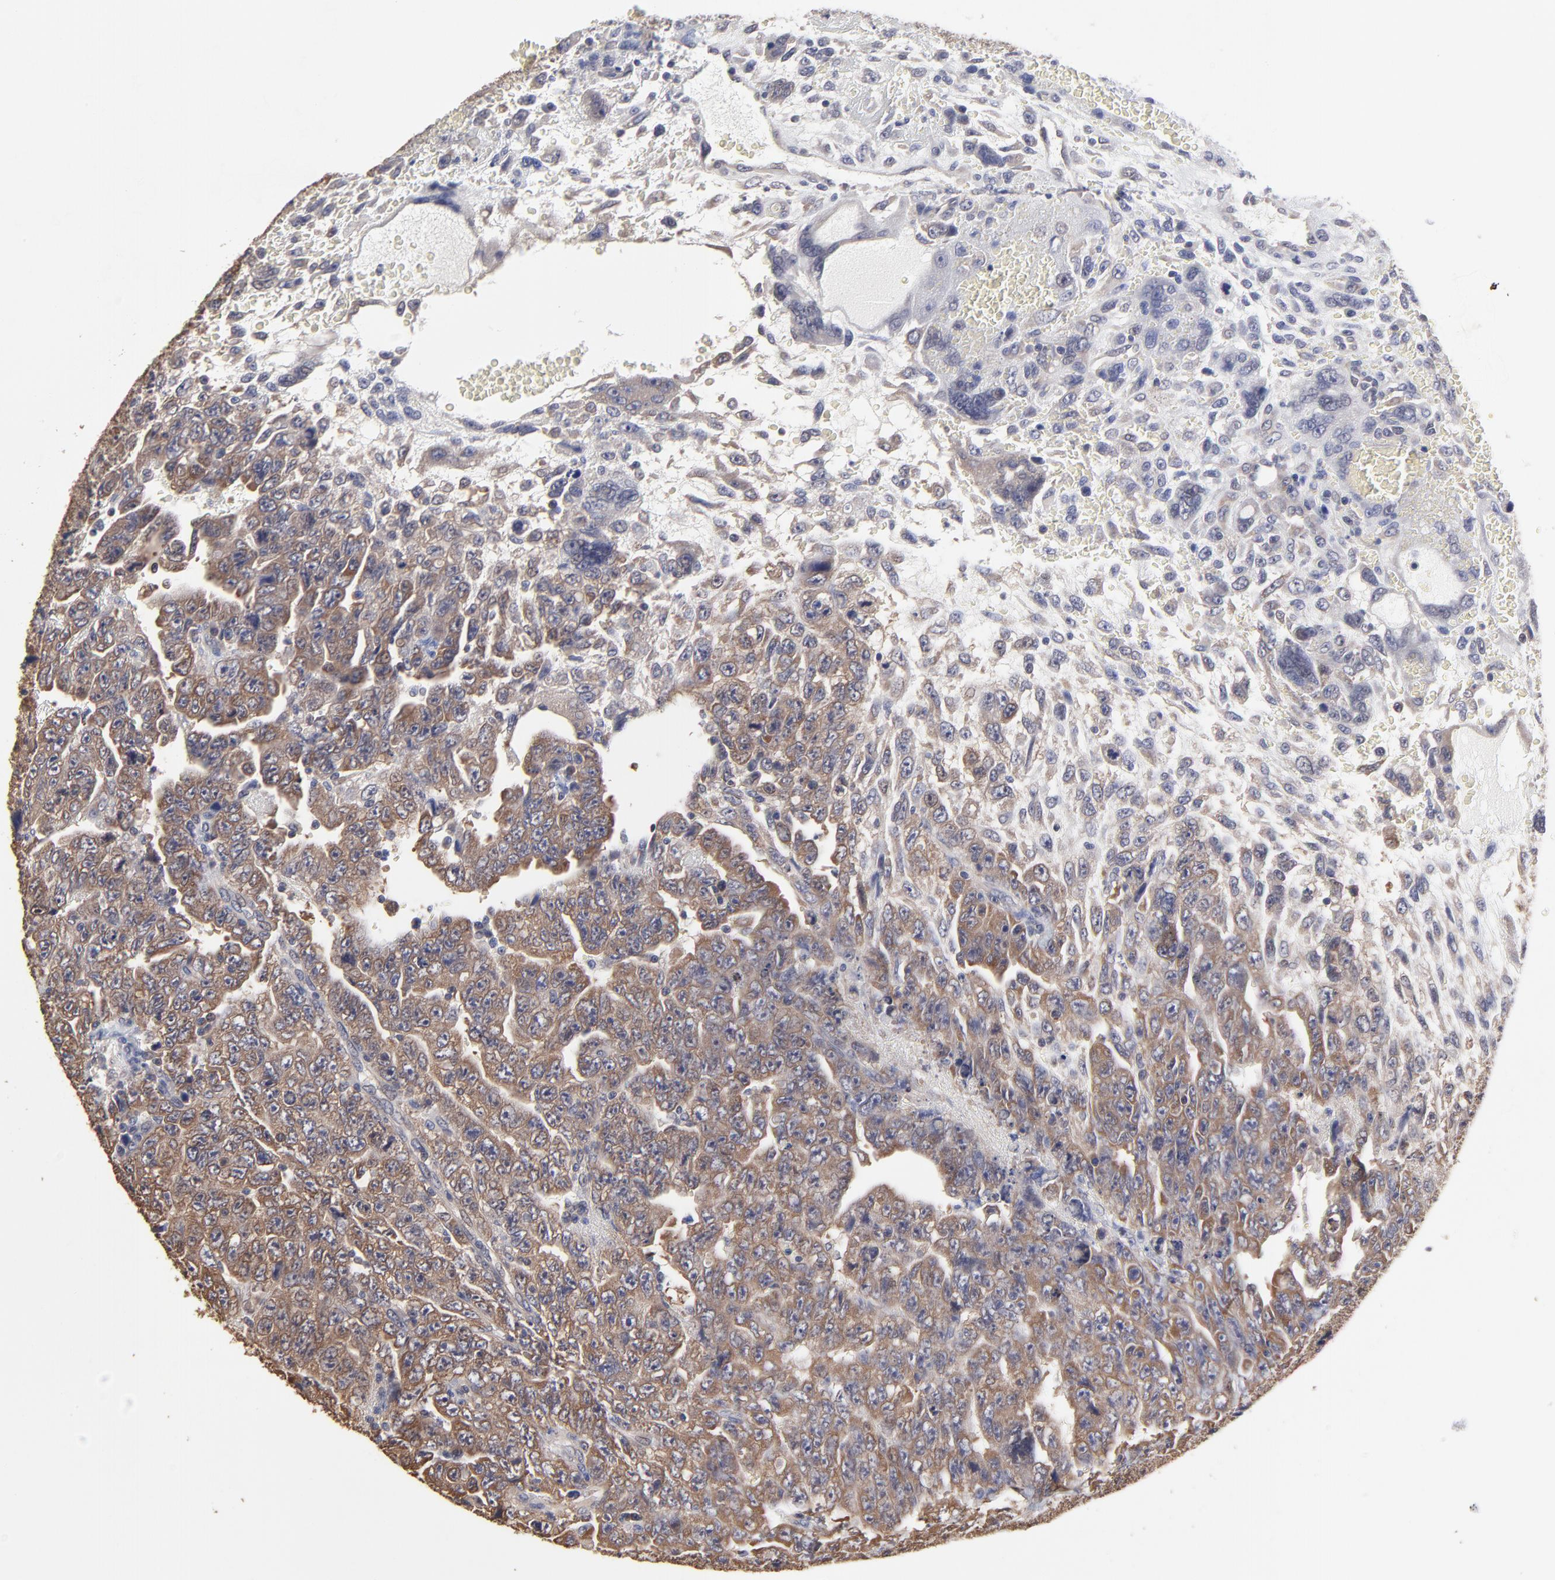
{"staining": {"intensity": "moderate", "quantity": ">75%", "location": "cytoplasmic/membranous"}, "tissue": "testis cancer", "cell_type": "Tumor cells", "image_type": "cancer", "snomed": [{"axis": "morphology", "description": "Carcinoma, Embryonal, NOS"}, {"axis": "topography", "description": "Testis"}], "caption": "Embryonal carcinoma (testis) stained for a protein (brown) displays moderate cytoplasmic/membranous positive expression in about >75% of tumor cells.", "gene": "CCT2", "patient": {"sex": "male", "age": 28}}